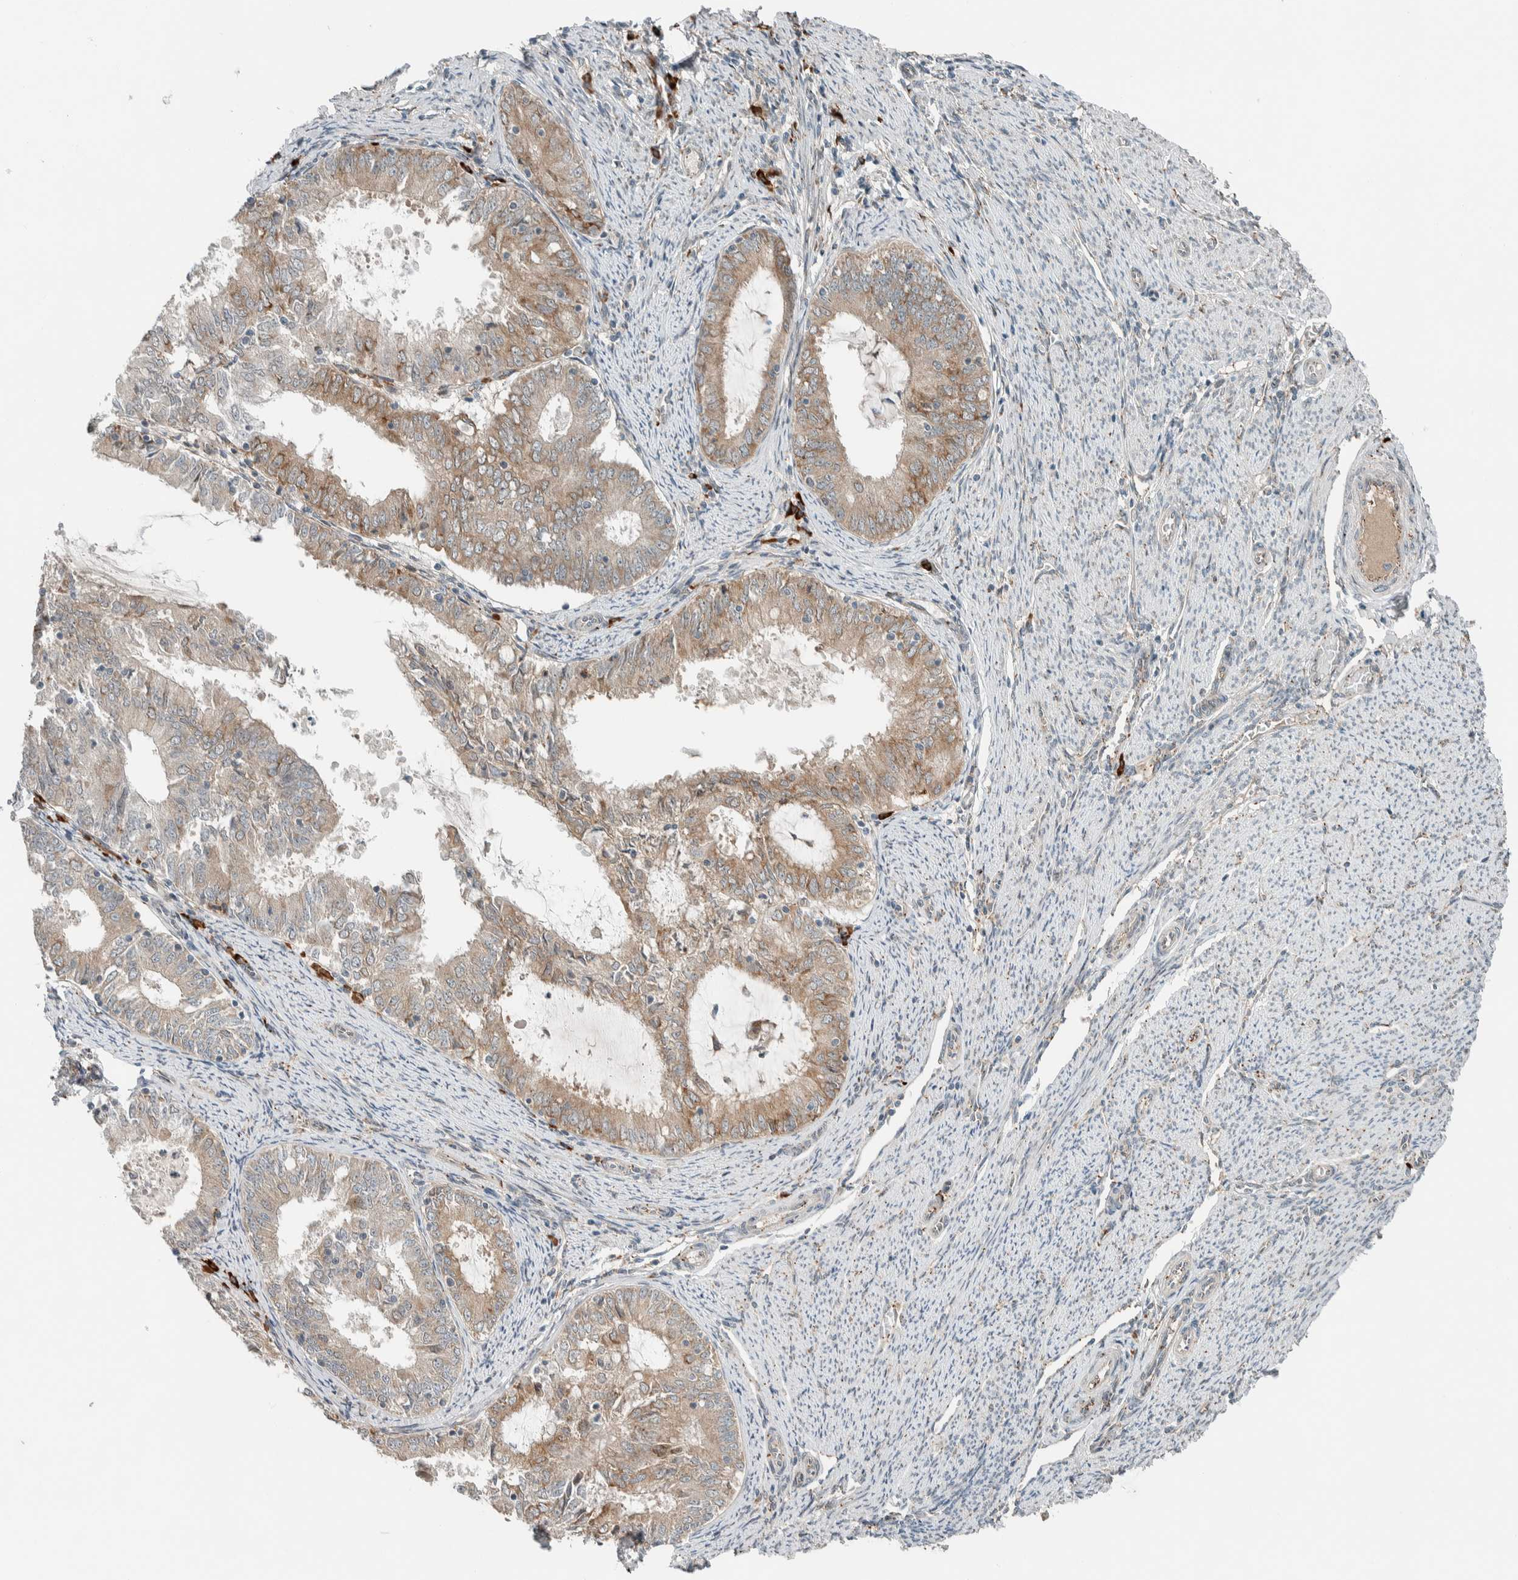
{"staining": {"intensity": "weak", "quantity": "25%-75%", "location": "cytoplasmic/membranous"}, "tissue": "endometrial cancer", "cell_type": "Tumor cells", "image_type": "cancer", "snomed": [{"axis": "morphology", "description": "Adenocarcinoma, NOS"}, {"axis": "topography", "description": "Endometrium"}], "caption": "IHC photomicrograph of human endometrial adenocarcinoma stained for a protein (brown), which demonstrates low levels of weak cytoplasmic/membranous expression in about 25%-75% of tumor cells.", "gene": "CTBP2", "patient": {"sex": "female", "age": 57}}